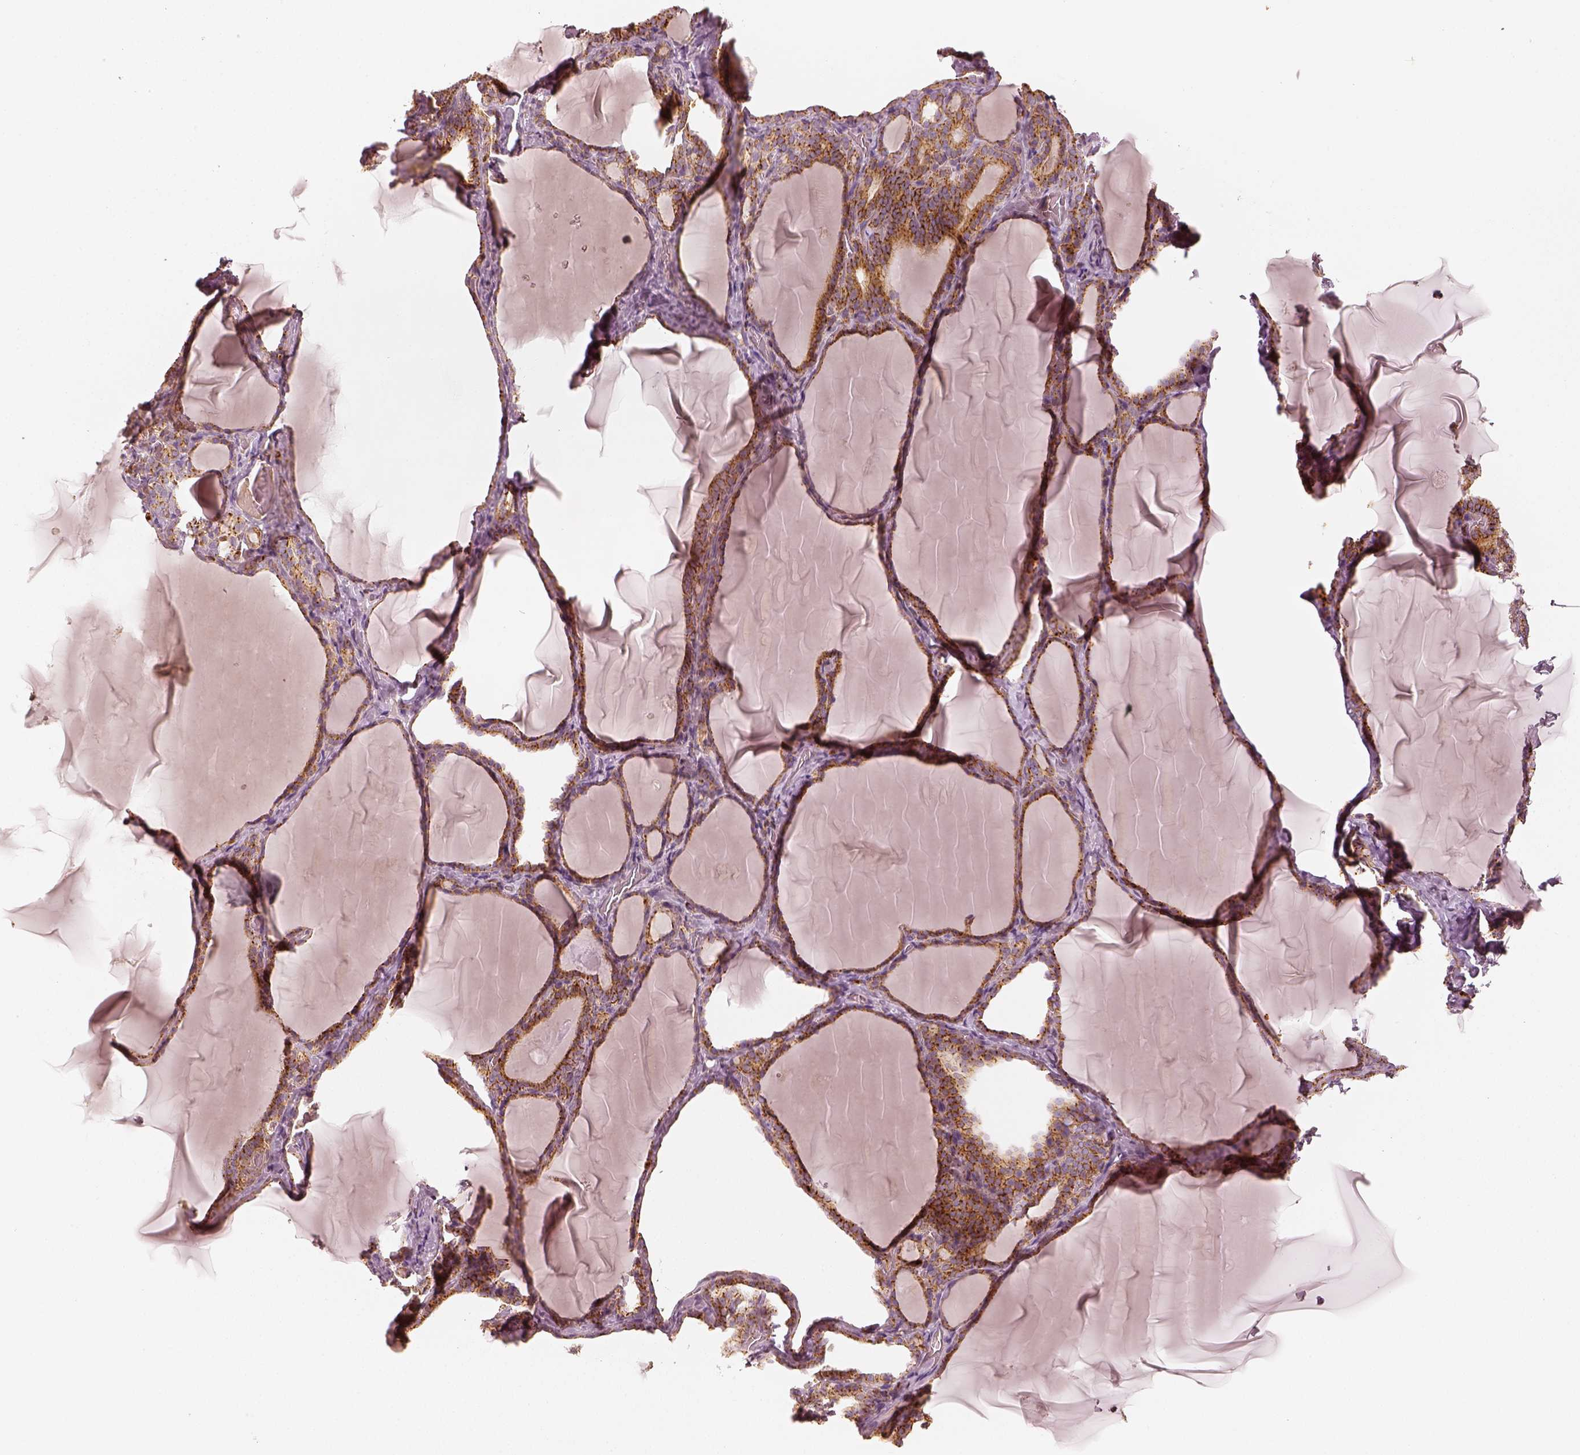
{"staining": {"intensity": "moderate", "quantity": ">75%", "location": "cytoplasmic/membranous"}, "tissue": "thyroid gland", "cell_type": "Glandular cells", "image_type": "normal", "snomed": [{"axis": "morphology", "description": "Normal tissue, NOS"}, {"axis": "morphology", "description": "Hyperplasia, NOS"}, {"axis": "topography", "description": "Thyroid gland"}], "caption": "Immunohistochemistry (IHC) (DAB (3,3'-diaminobenzidine)) staining of normal human thyroid gland reveals moderate cytoplasmic/membranous protein expression in approximately >75% of glandular cells.", "gene": "GORASP2", "patient": {"sex": "female", "age": 27}}